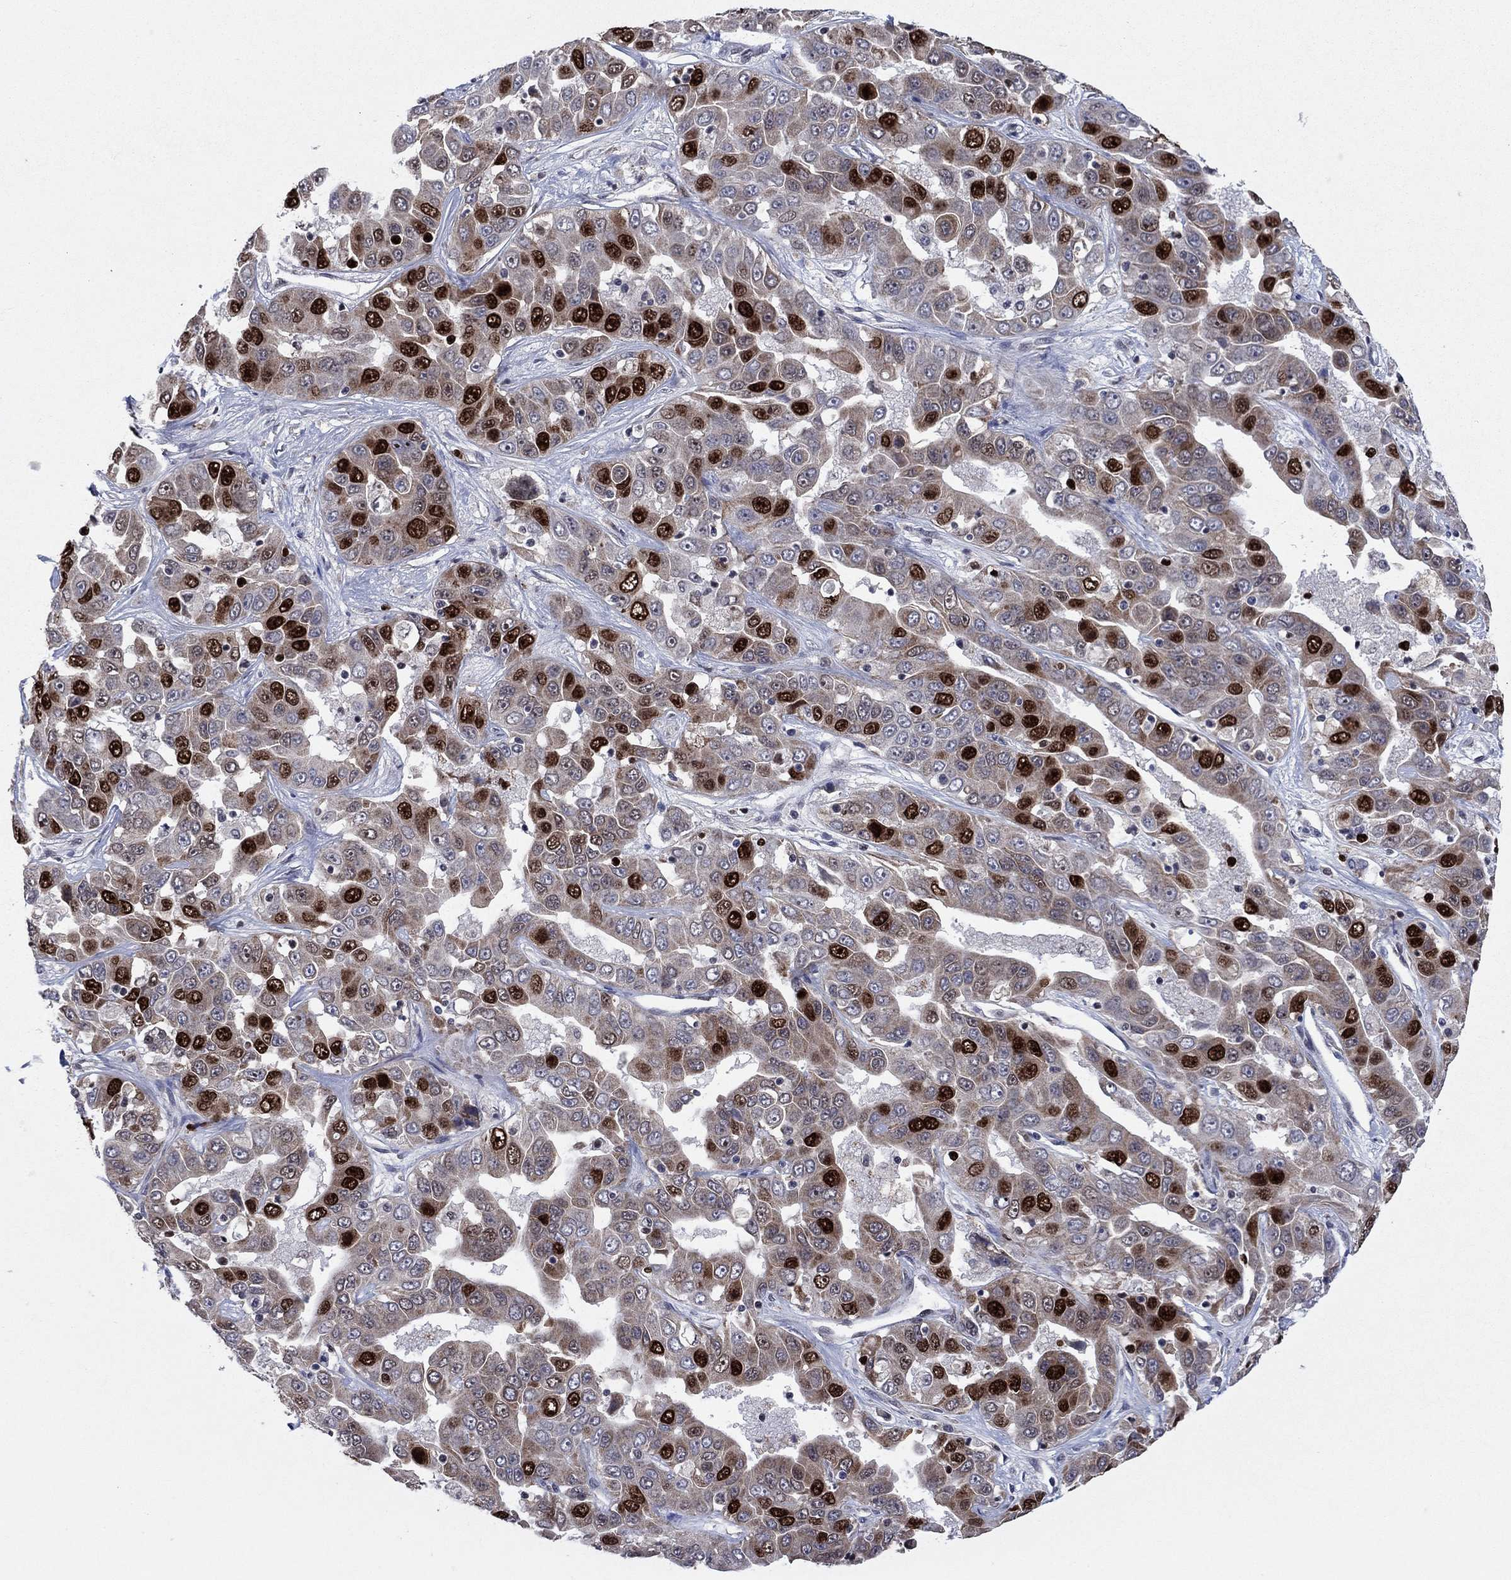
{"staining": {"intensity": "strong", "quantity": "25%-75%", "location": "nuclear"}, "tissue": "liver cancer", "cell_type": "Tumor cells", "image_type": "cancer", "snomed": [{"axis": "morphology", "description": "Cholangiocarcinoma"}, {"axis": "topography", "description": "Liver"}], "caption": "A photomicrograph of cholangiocarcinoma (liver) stained for a protein demonstrates strong nuclear brown staining in tumor cells.", "gene": "CDCA5", "patient": {"sex": "female", "age": 52}}